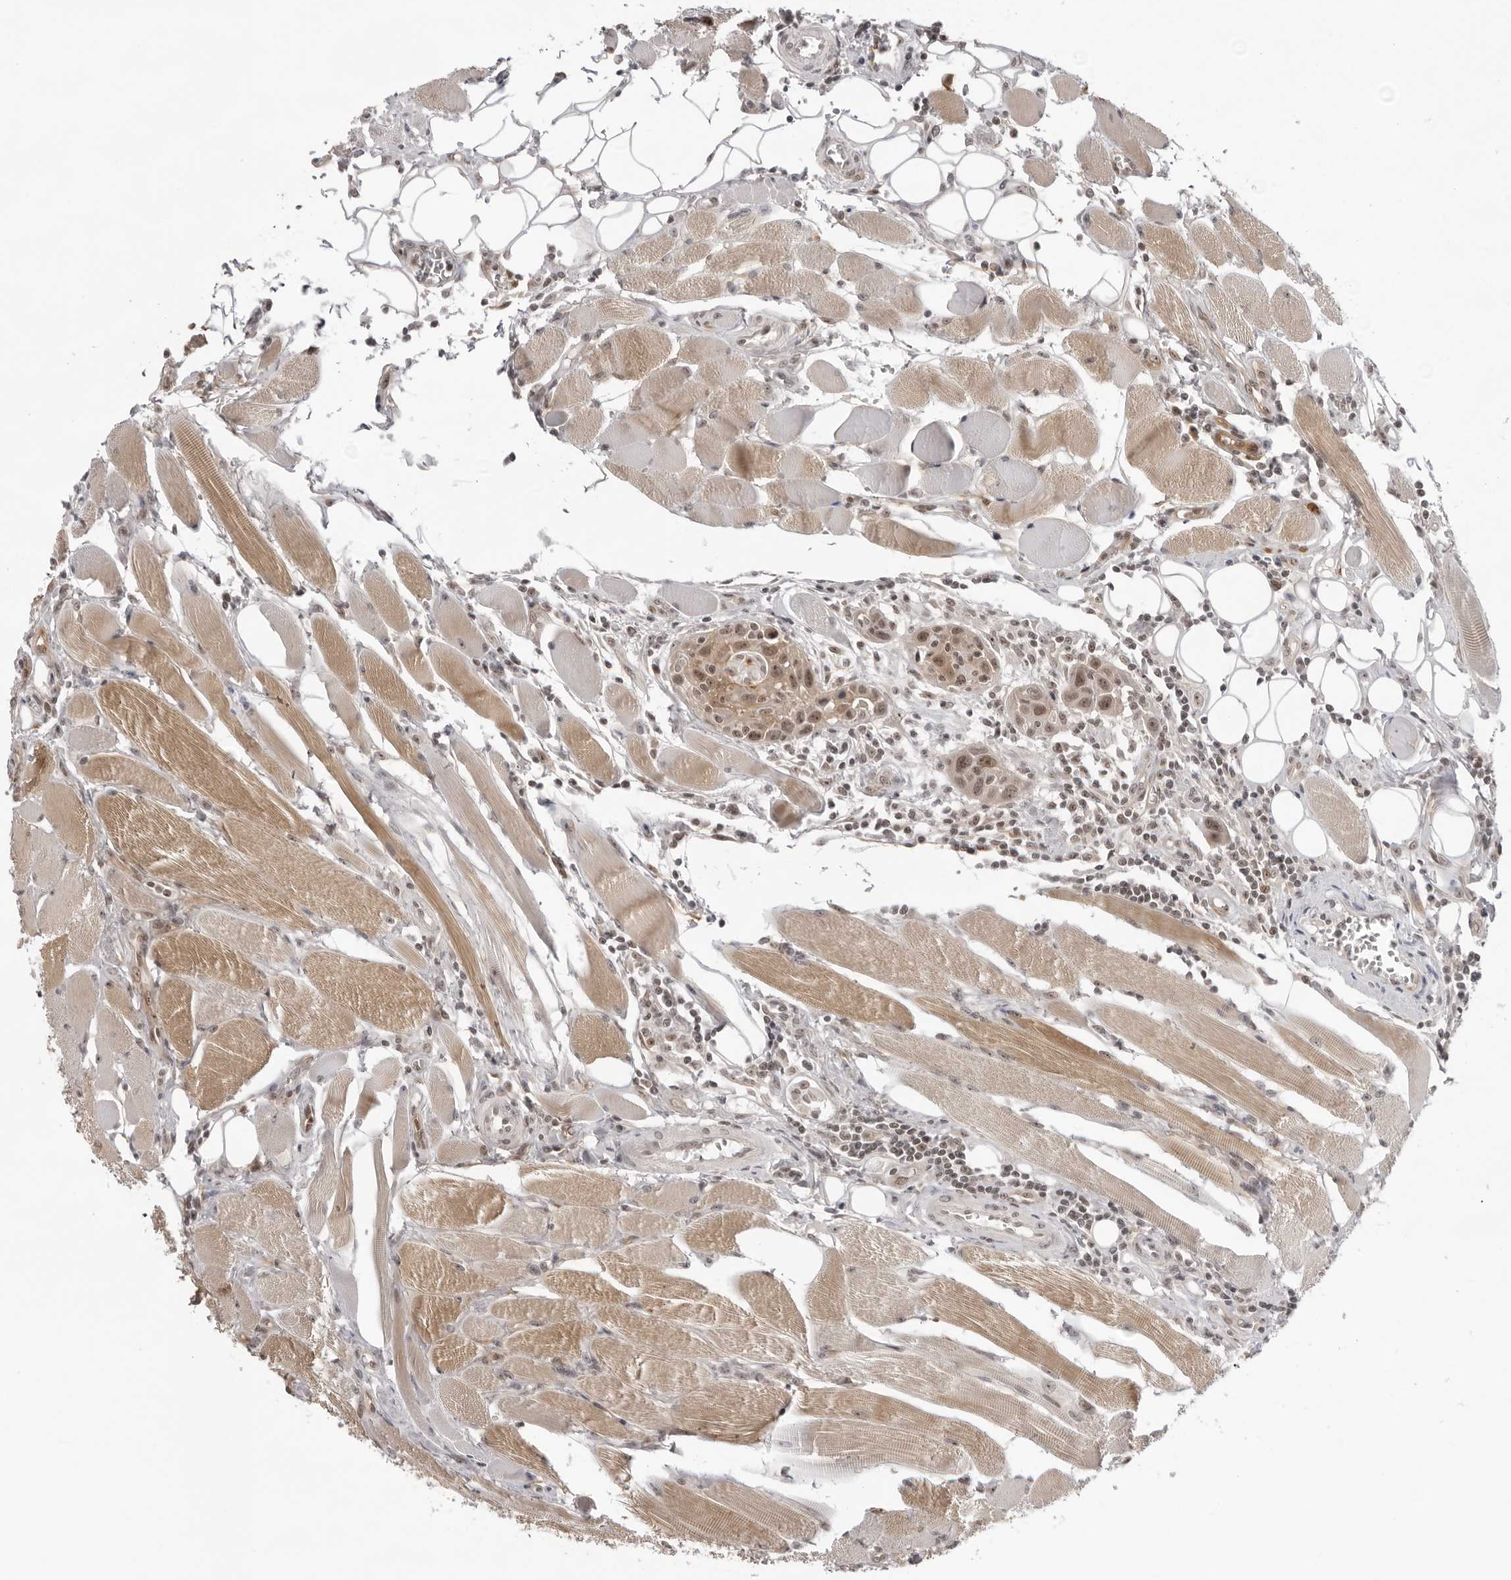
{"staining": {"intensity": "moderate", "quantity": ">75%", "location": "cytoplasmic/membranous,nuclear"}, "tissue": "head and neck cancer", "cell_type": "Tumor cells", "image_type": "cancer", "snomed": [{"axis": "morphology", "description": "Squamous cell carcinoma, NOS"}, {"axis": "topography", "description": "Oral tissue"}, {"axis": "topography", "description": "Head-Neck"}], "caption": "Immunohistochemical staining of head and neck cancer shows medium levels of moderate cytoplasmic/membranous and nuclear protein staining in approximately >75% of tumor cells. (DAB (3,3'-diaminobenzidine) IHC, brown staining for protein, blue staining for nuclei).", "gene": "EXOSC10", "patient": {"sex": "female", "age": 50}}